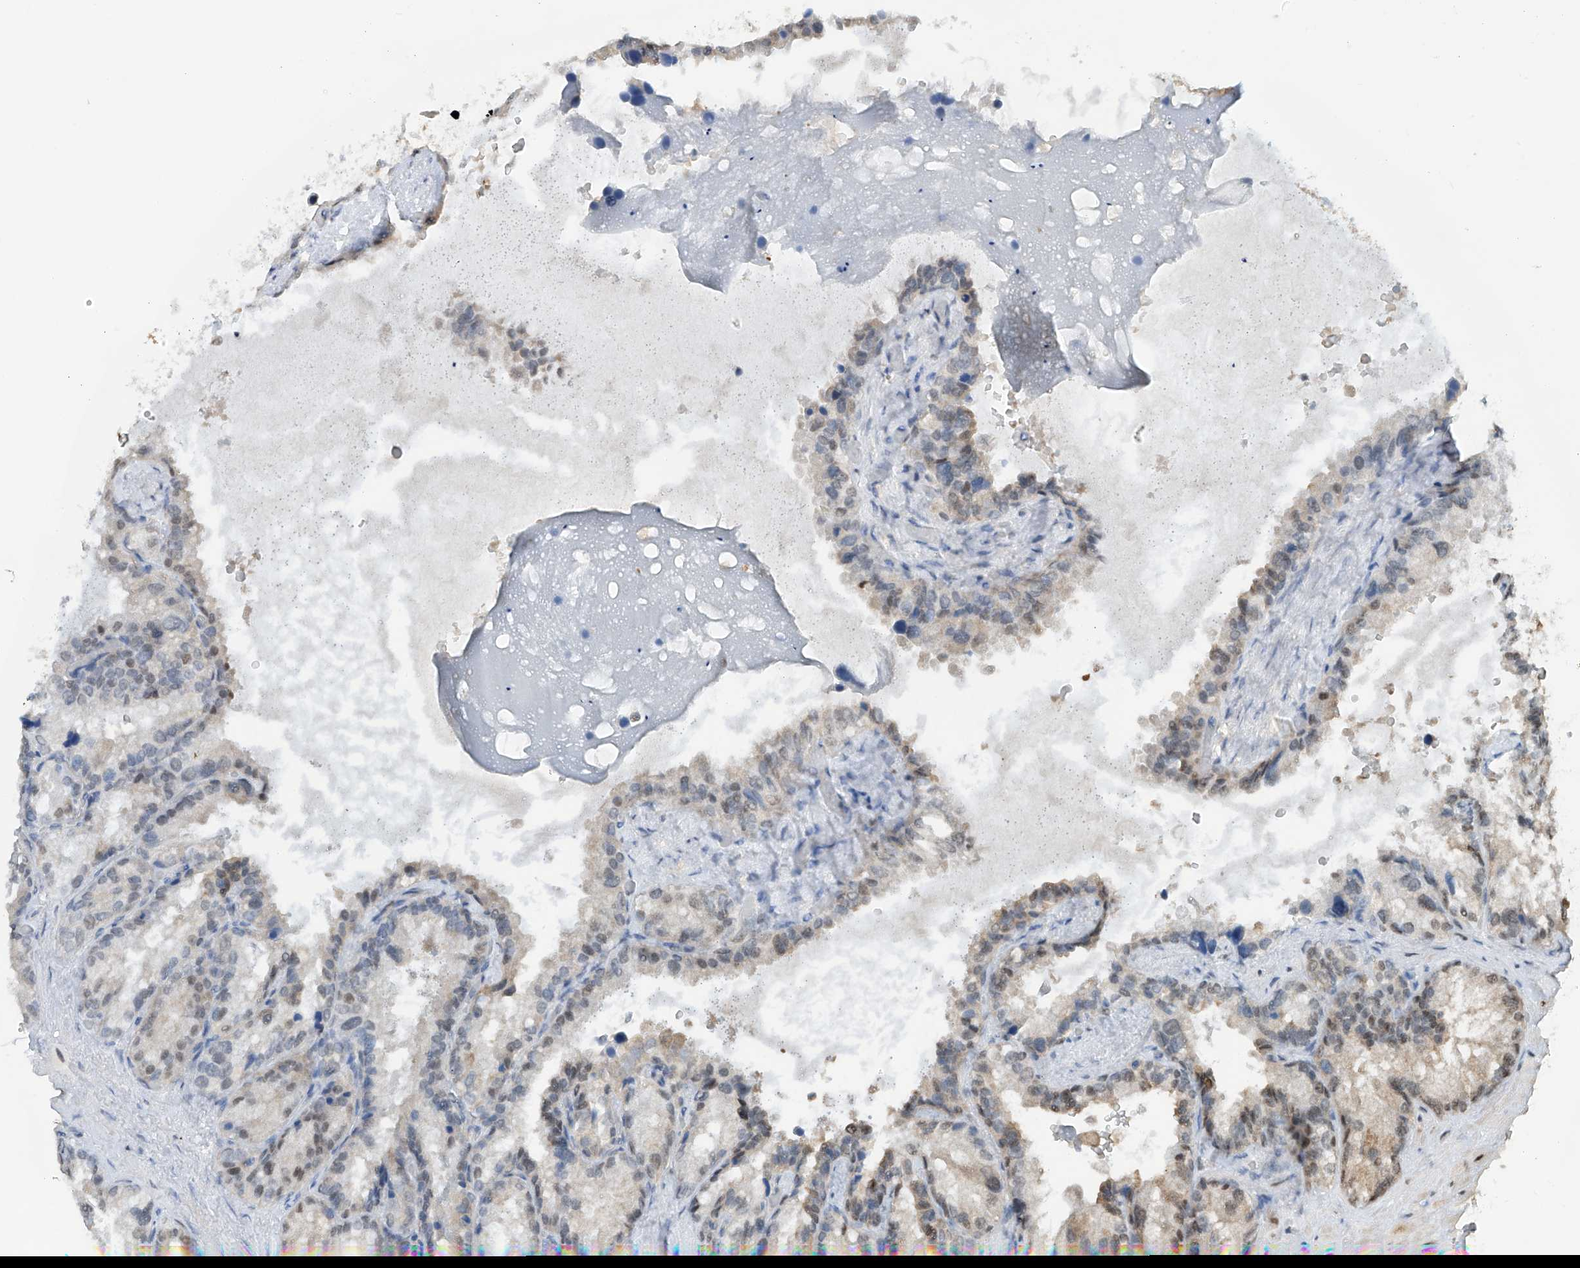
{"staining": {"intensity": "moderate", "quantity": "<25%", "location": "nuclear"}, "tissue": "seminal vesicle", "cell_type": "Glandular cells", "image_type": "normal", "snomed": [{"axis": "morphology", "description": "Normal tissue, NOS"}, {"axis": "topography", "description": "Prostate"}, {"axis": "topography", "description": "Seminal veicle"}], "caption": "Seminal vesicle stained for a protein (brown) reveals moderate nuclear positive staining in approximately <25% of glandular cells.", "gene": "PMM1", "patient": {"sex": "male", "age": 68}}